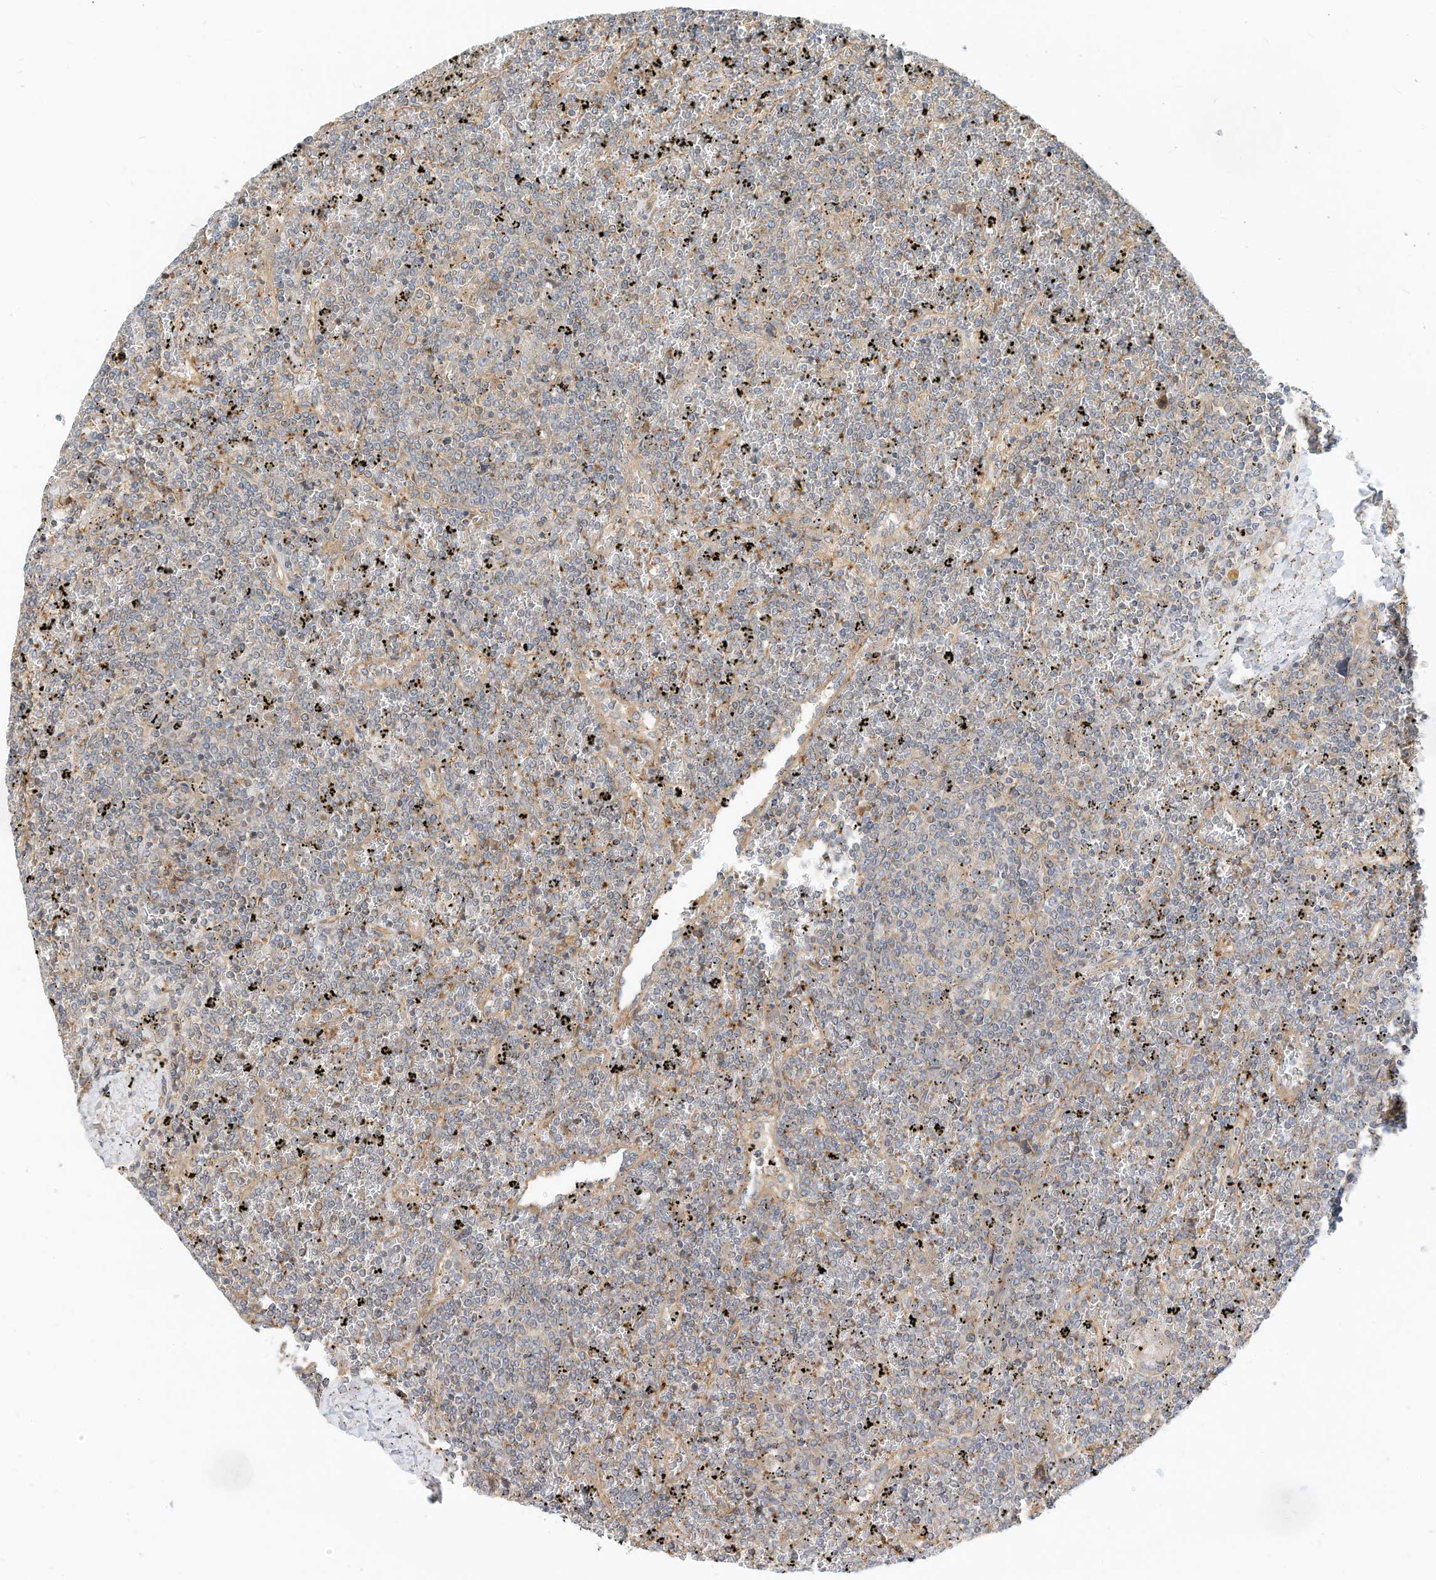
{"staining": {"intensity": "negative", "quantity": "none", "location": "none"}, "tissue": "lymphoma", "cell_type": "Tumor cells", "image_type": "cancer", "snomed": [{"axis": "morphology", "description": "Malignant lymphoma, non-Hodgkin's type, Low grade"}, {"axis": "topography", "description": "Spleen"}], "caption": "Histopathology image shows no protein positivity in tumor cells of malignant lymphoma, non-Hodgkin's type (low-grade) tissue. (DAB (3,3'-diaminobenzidine) immunohistochemistry, high magnification).", "gene": "OFD1", "patient": {"sex": "female", "age": 19}}